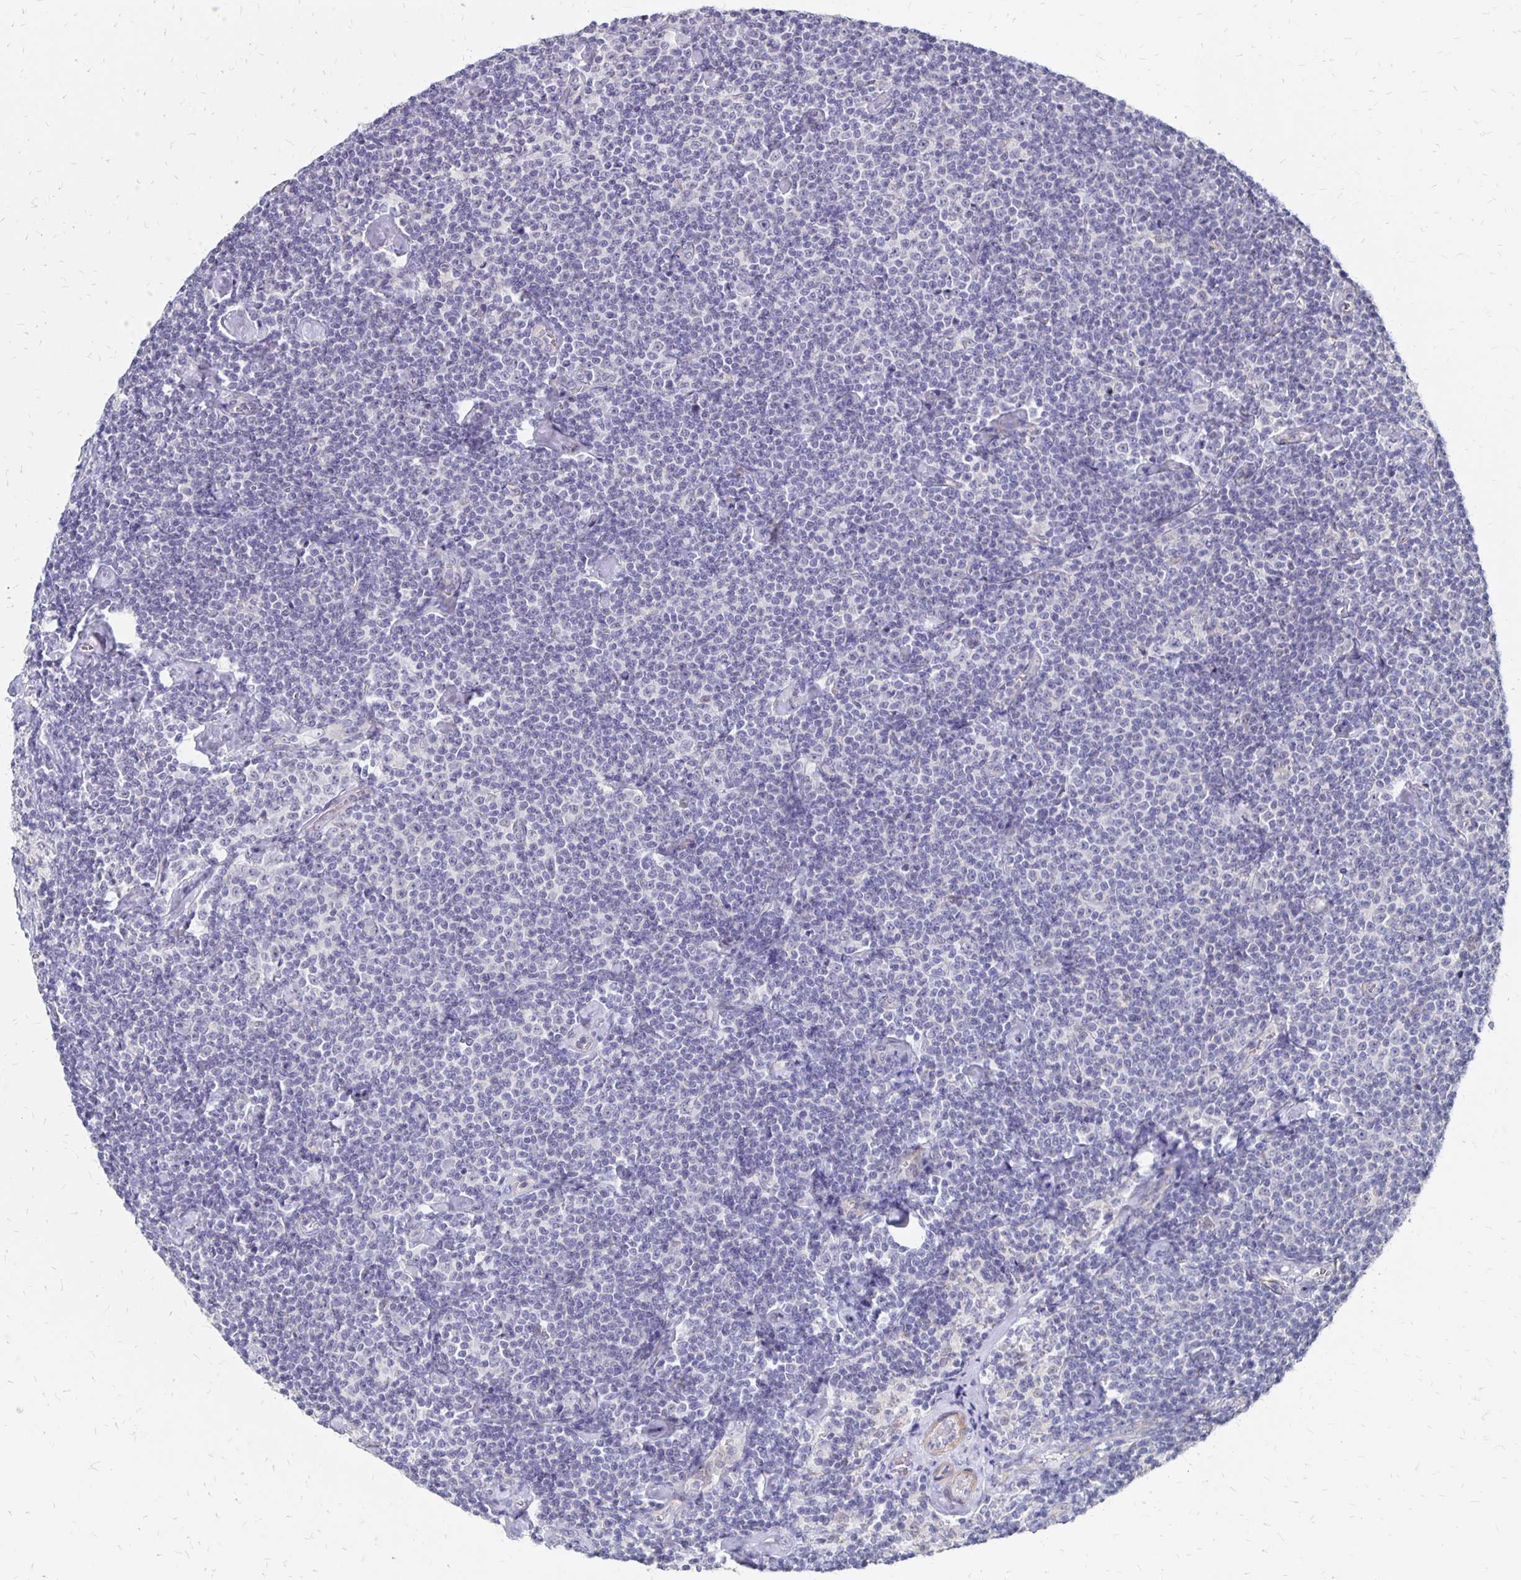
{"staining": {"intensity": "negative", "quantity": "none", "location": "none"}, "tissue": "lymphoma", "cell_type": "Tumor cells", "image_type": "cancer", "snomed": [{"axis": "morphology", "description": "Malignant lymphoma, non-Hodgkin's type, Low grade"}, {"axis": "topography", "description": "Lymph node"}], "caption": "Human lymphoma stained for a protein using immunohistochemistry (IHC) exhibits no staining in tumor cells.", "gene": "ATOSB", "patient": {"sex": "male", "age": 81}}